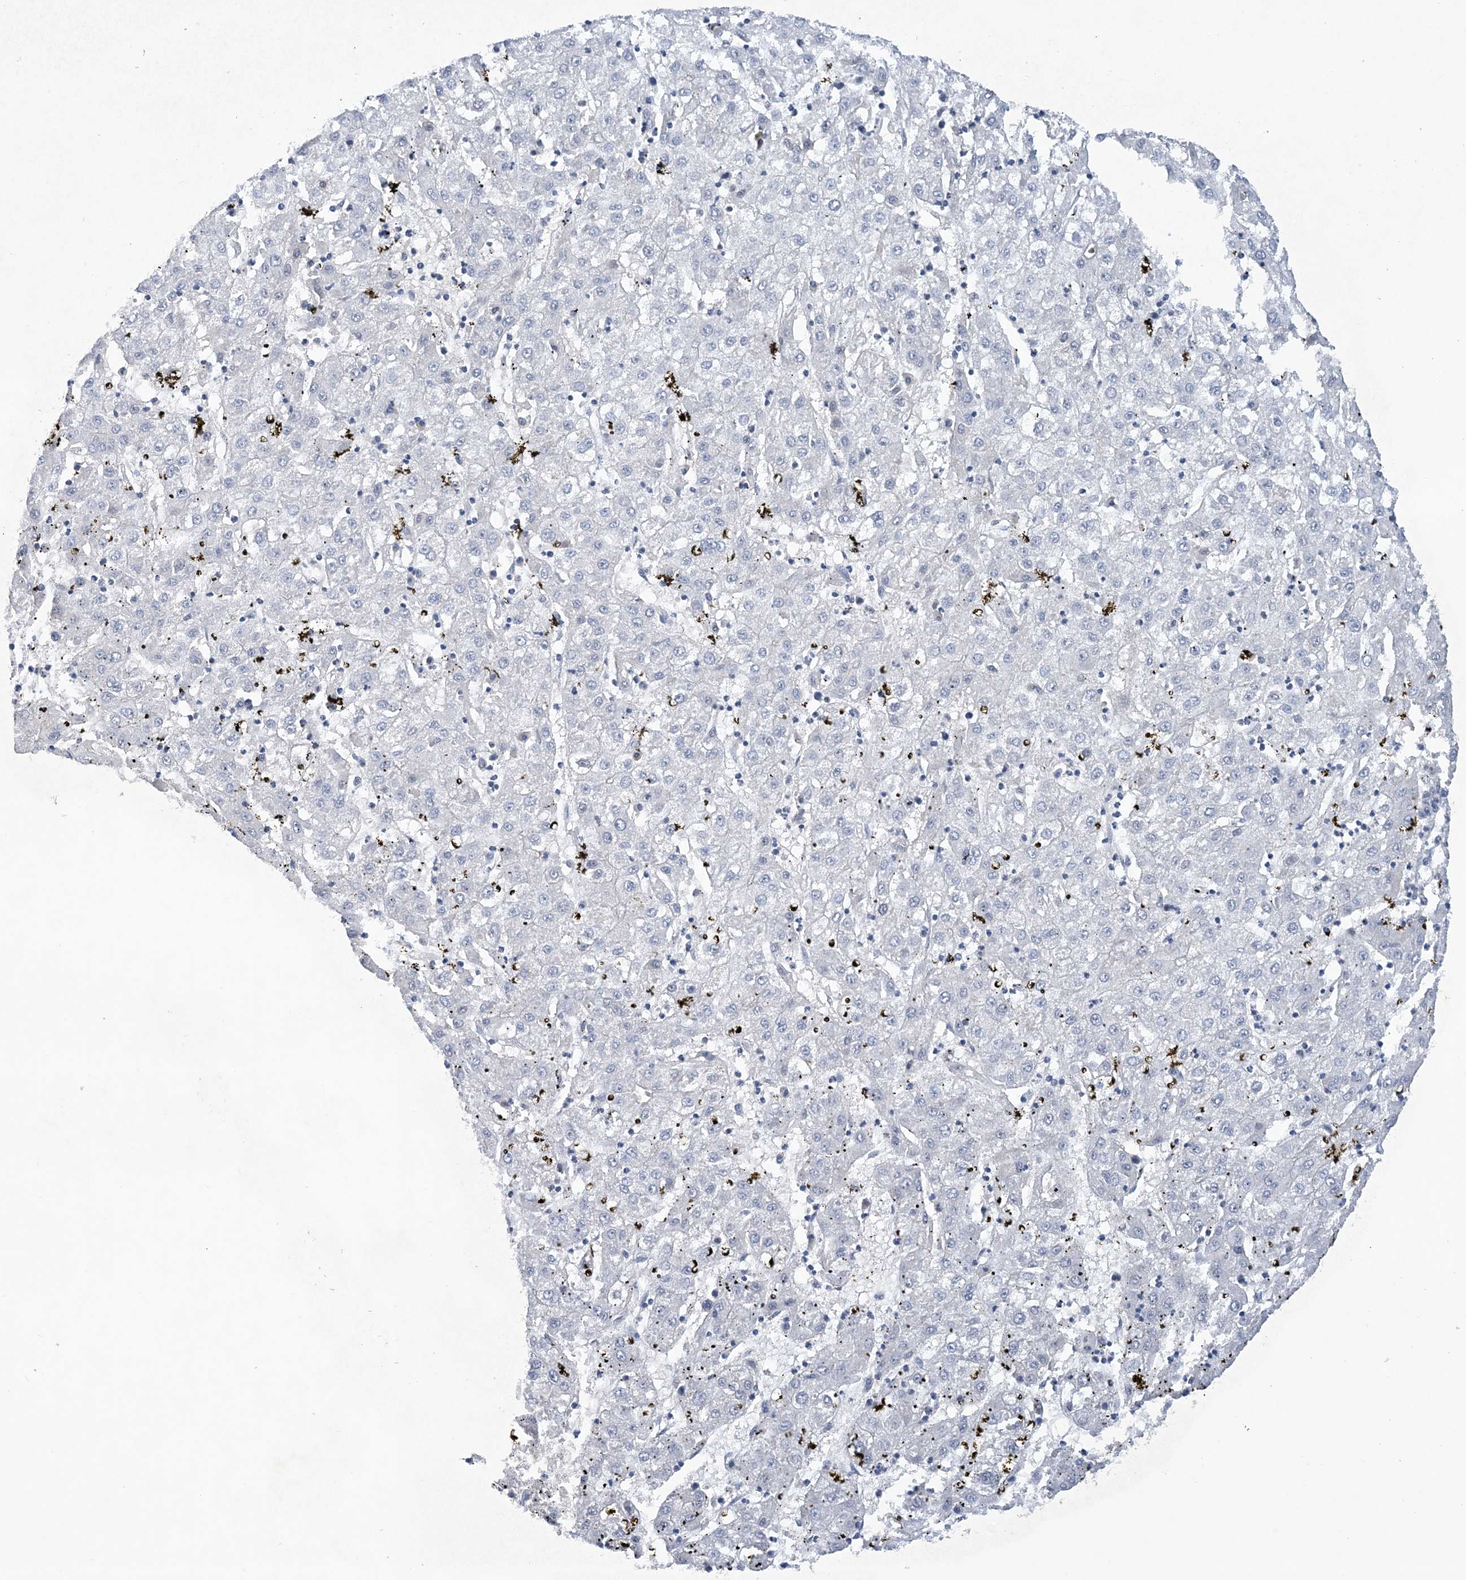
{"staining": {"intensity": "negative", "quantity": "none", "location": "none"}, "tissue": "liver cancer", "cell_type": "Tumor cells", "image_type": "cancer", "snomed": [{"axis": "morphology", "description": "Carcinoma, Hepatocellular, NOS"}, {"axis": "topography", "description": "Liver"}], "caption": "Liver cancer stained for a protein using immunohistochemistry shows no expression tumor cells.", "gene": "UBE2E1", "patient": {"sex": "male", "age": 72}}